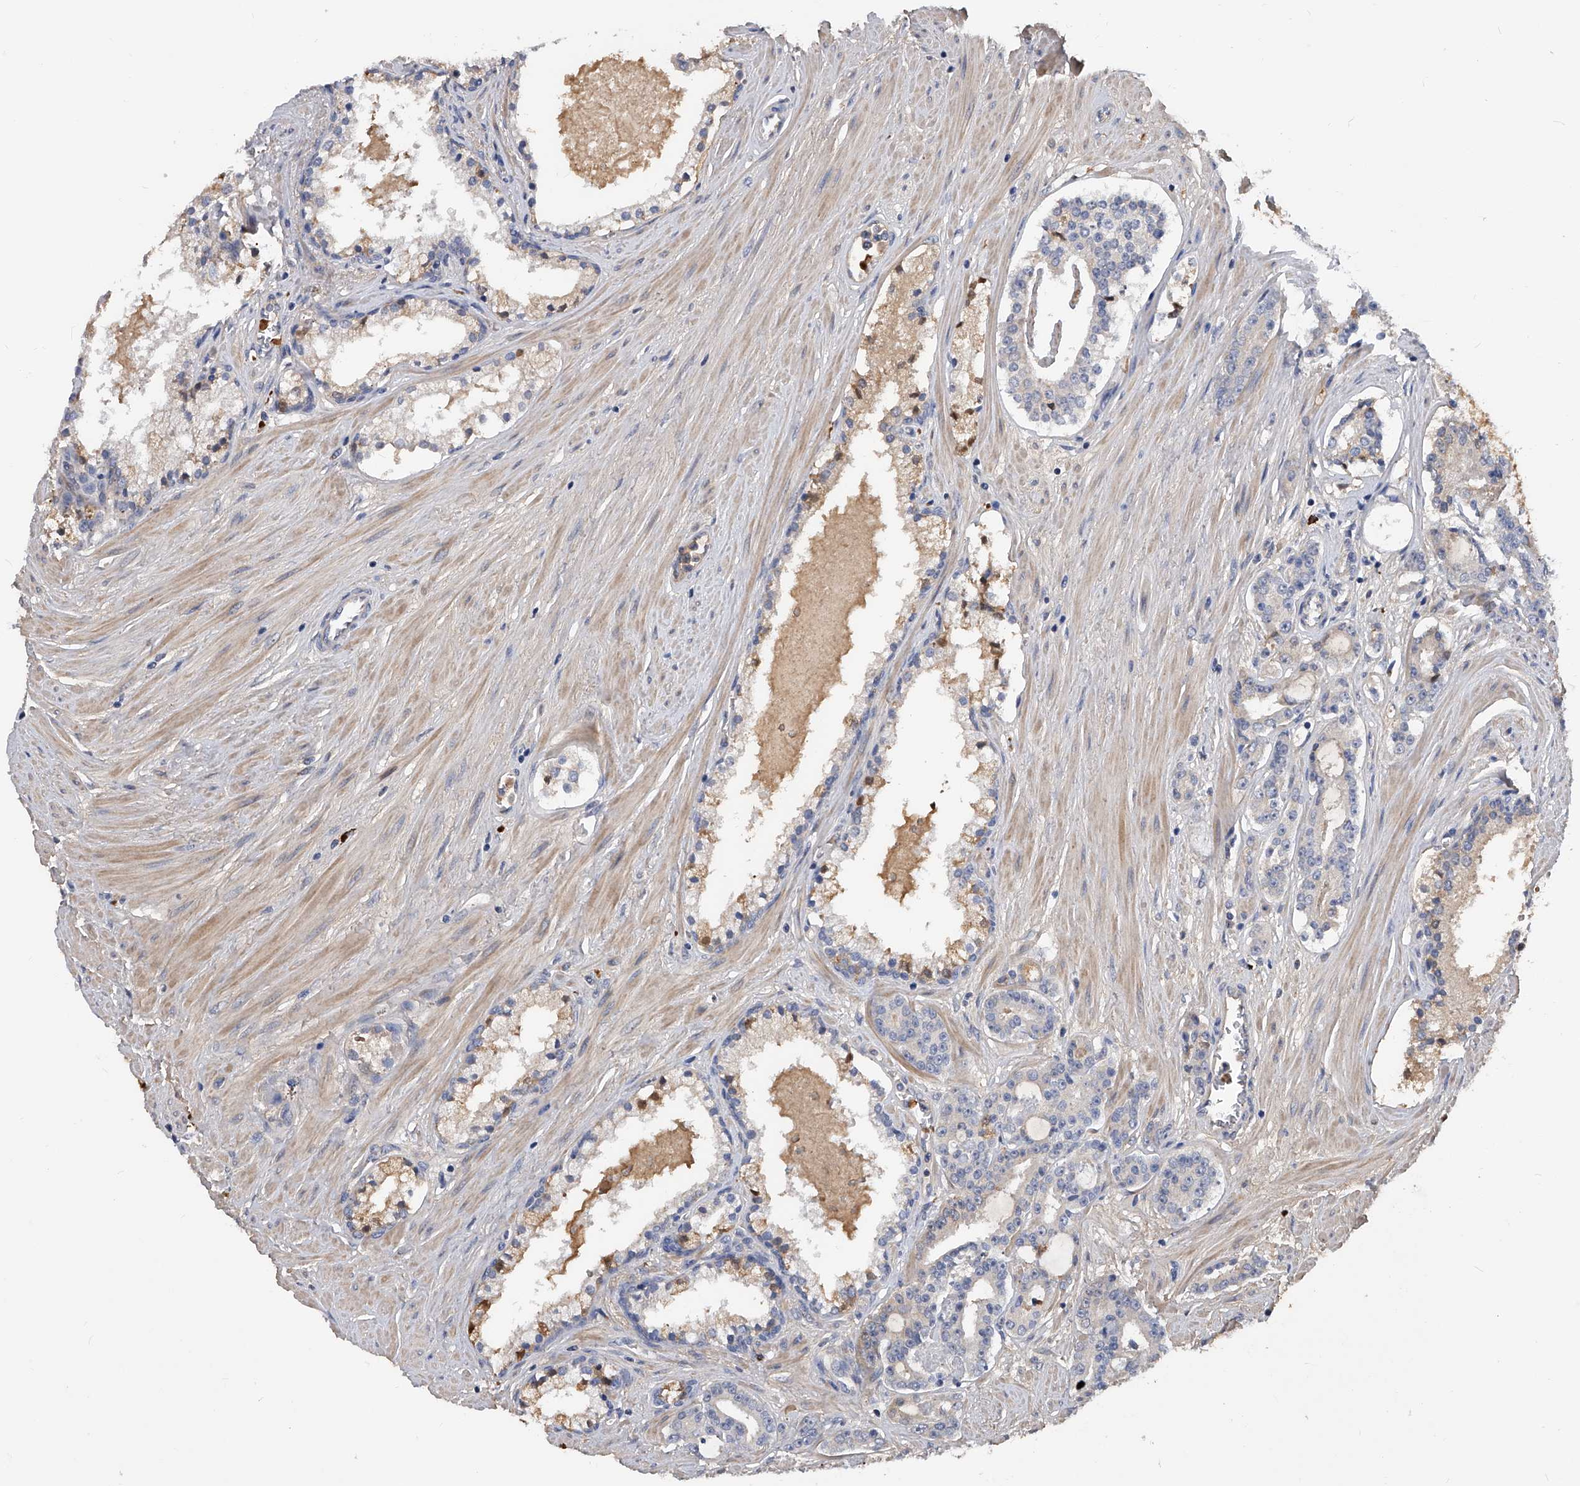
{"staining": {"intensity": "negative", "quantity": "none", "location": "none"}, "tissue": "prostate cancer", "cell_type": "Tumor cells", "image_type": "cancer", "snomed": [{"axis": "morphology", "description": "Adenocarcinoma, High grade"}, {"axis": "topography", "description": "Prostate"}], "caption": "There is no significant positivity in tumor cells of high-grade adenocarcinoma (prostate).", "gene": "ZNF25", "patient": {"sex": "male", "age": 58}}